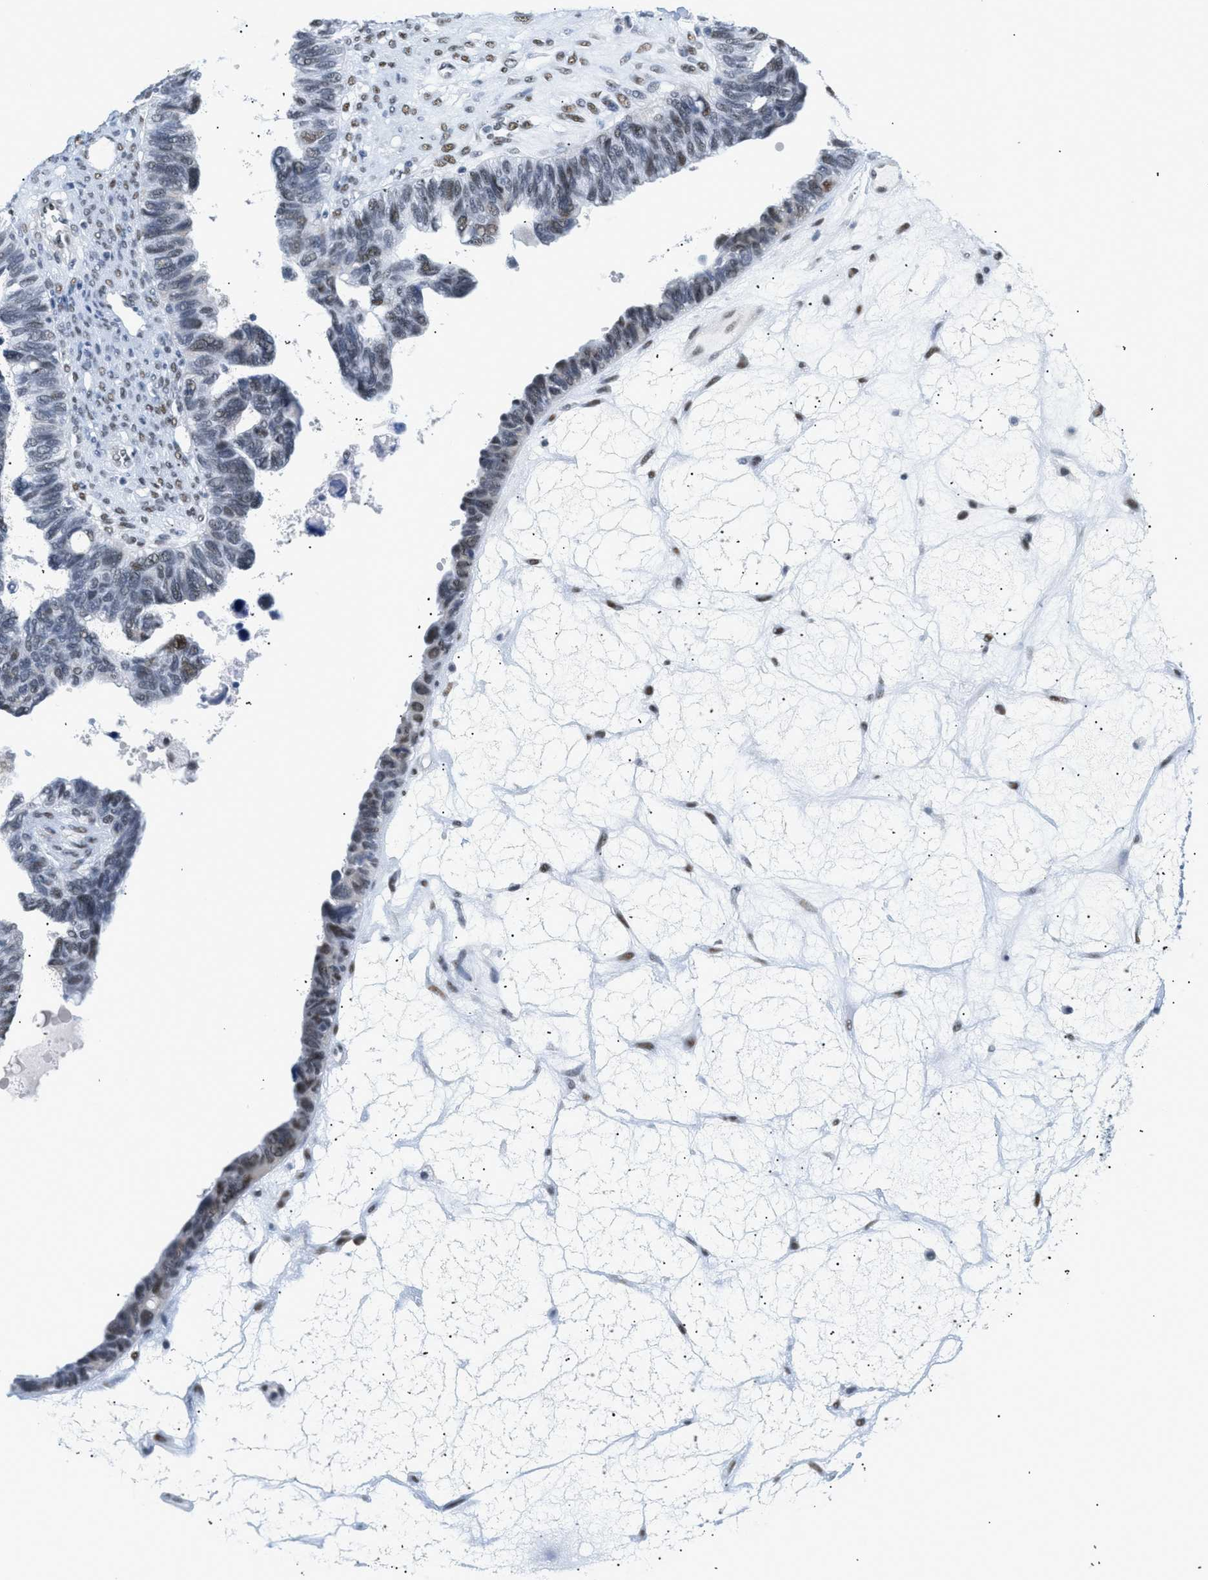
{"staining": {"intensity": "moderate", "quantity": "<25%", "location": "nuclear"}, "tissue": "ovarian cancer", "cell_type": "Tumor cells", "image_type": "cancer", "snomed": [{"axis": "morphology", "description": "Cystadenocarcinoma, serous, NOS"}, {"axis": "topography", "description": "Ovary"}], "caption": "Protein expression analysis of human ovarian cancer (serous cystadenocarcinoma) reveals moderate nuclear expression in about <25% of tumor cells.", "gene": "ELN", "patient": {"sex": "female", "age": 79}}